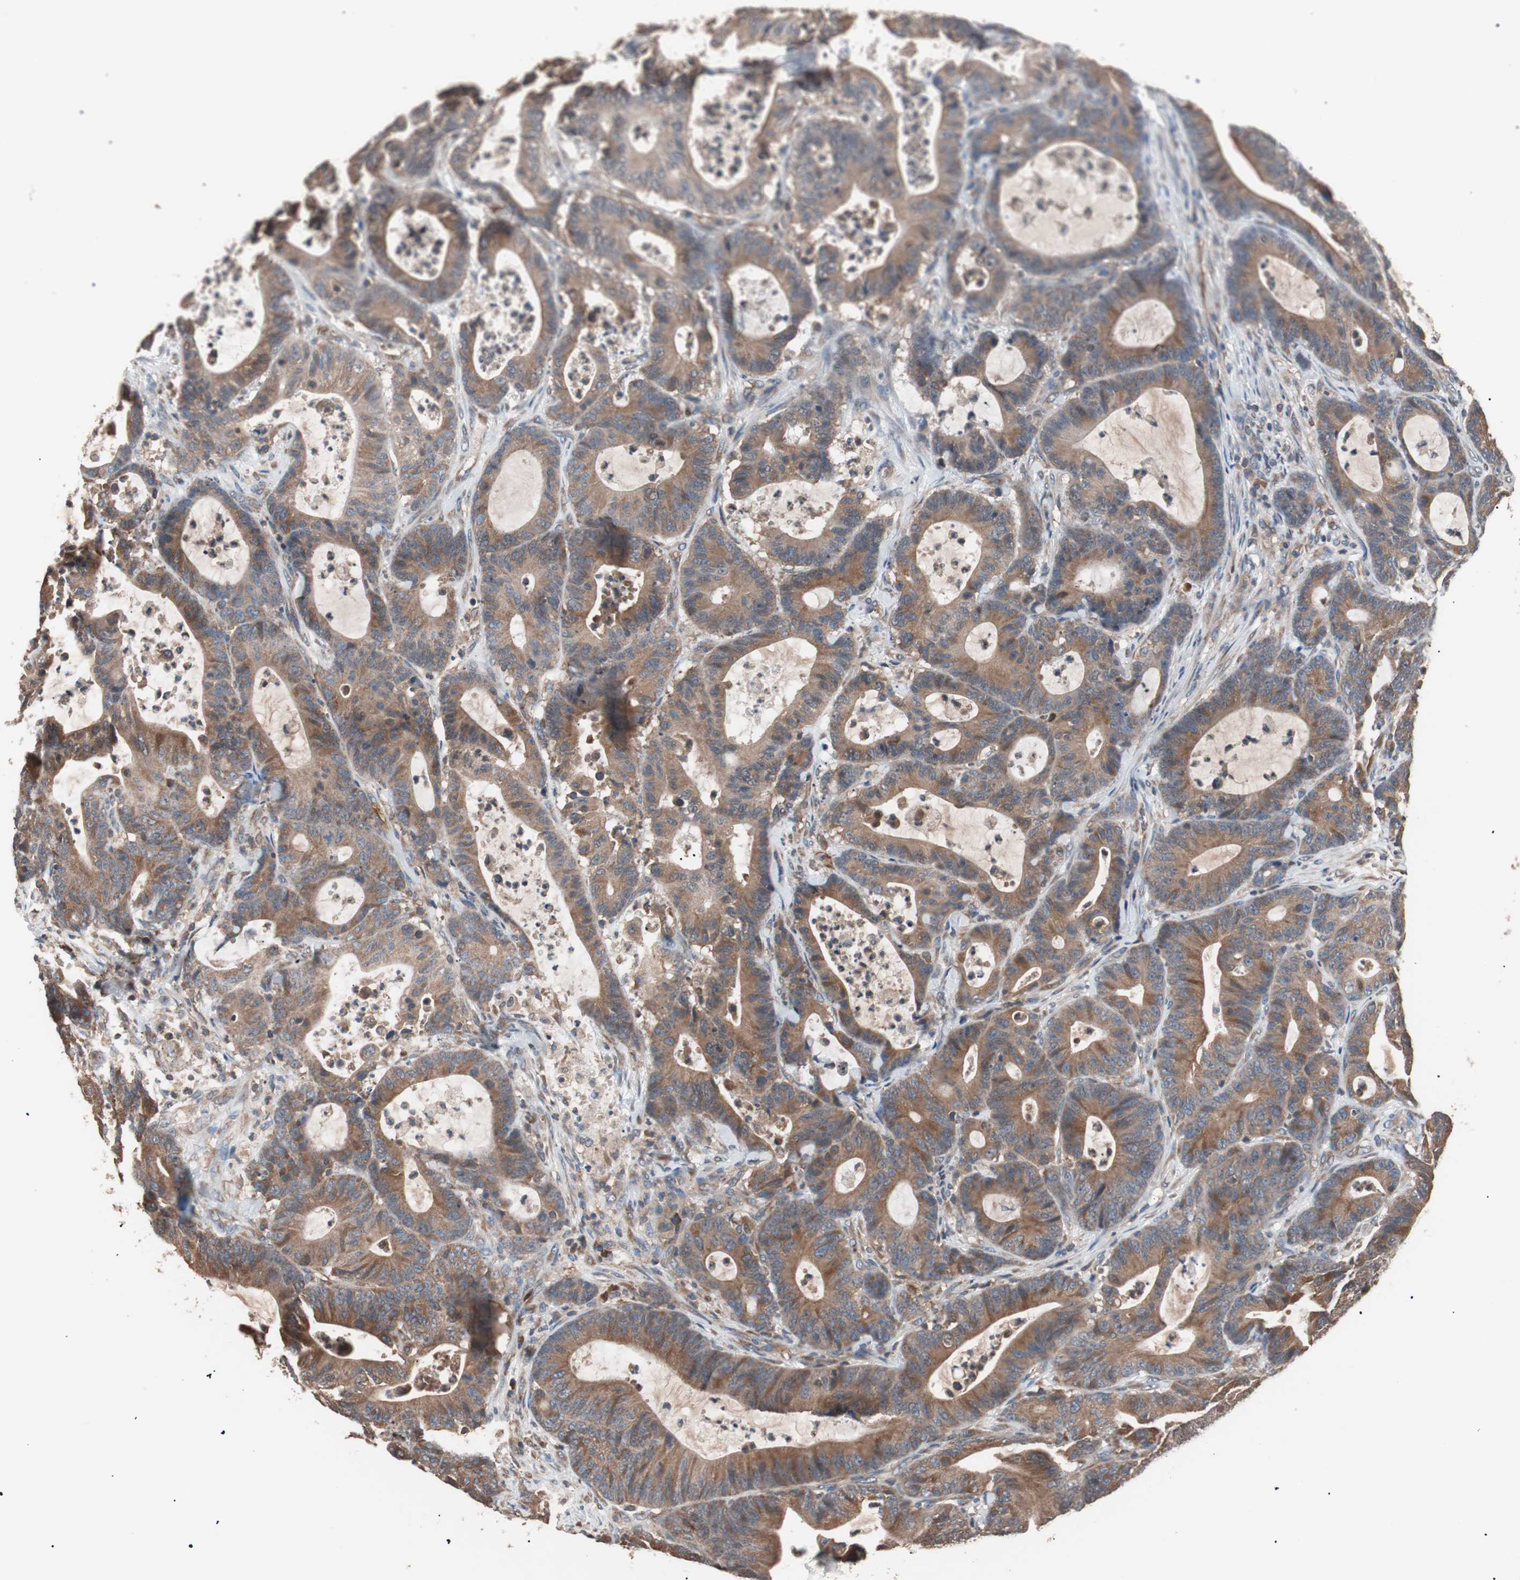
{"staining": {"intensity": "moderate", "quantity": ">75%", "location": "cytoplasmic/membranous"}, "tissue": "colorectal cancer", "cell_type": "Tumor cells", "image_type": "cancer", "snomed": [{"axis": "morphology", "description": "Adenocarcinoma, NOS"}, {"axis": "topography", "description": "Colon"}], "caption": "Colorectal cancer (adenocarcinoma) was stained to show a protein in brown. There is medium levels of moderate cytoplasmic/membranous staining in approximately >75% of tumor cells. The protein is shown in brown color, while the nuclei are stained blue.", "gene": "GLYCTK", "patient": {"sex": "female", "age": 84}}